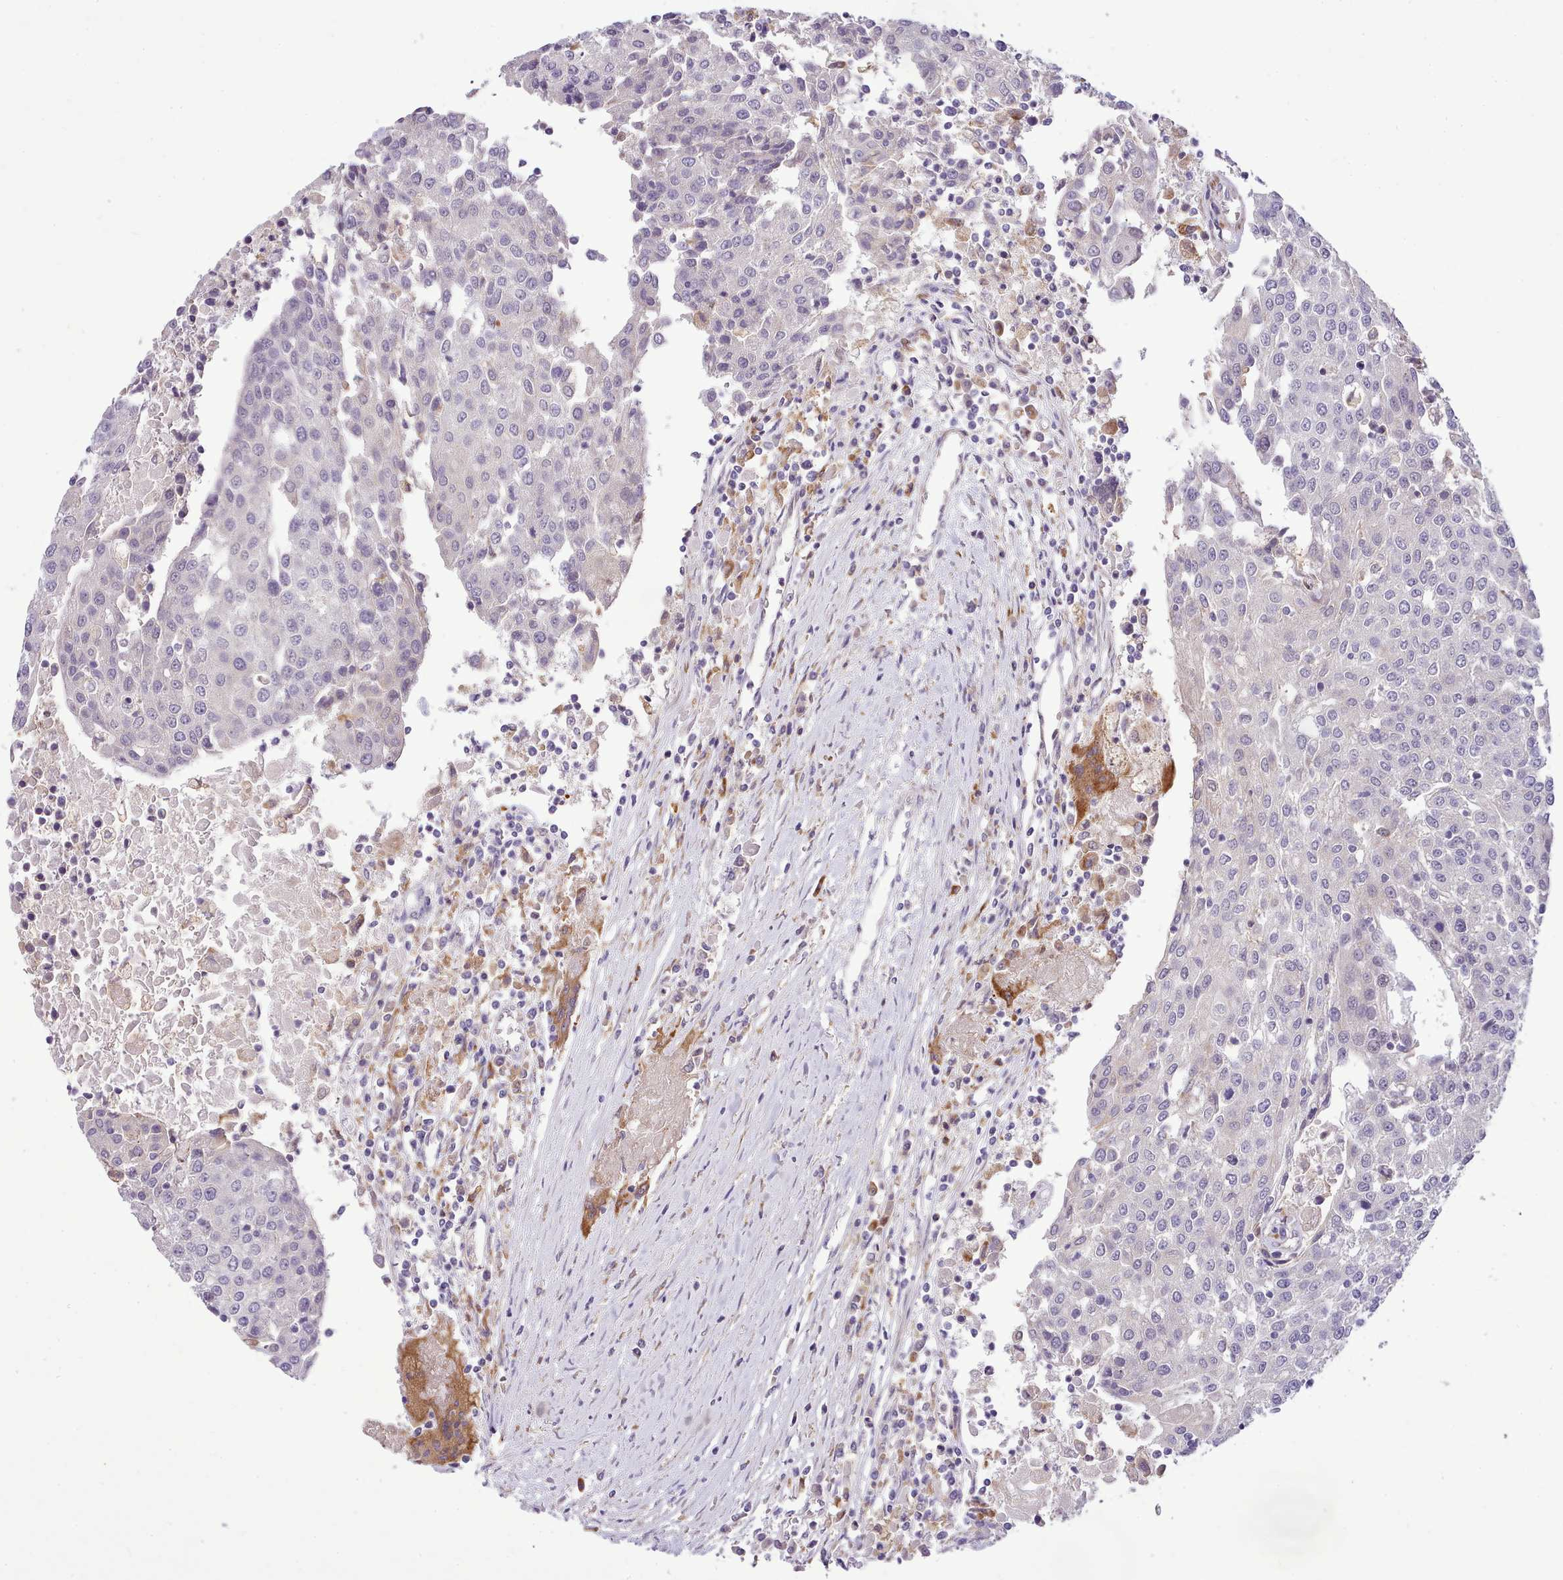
{"staining": {"intensity": "negative", "quantity": "none", "location": "none"}, "tissue": "urothelial cancer", "cell_type": "Tumor cells", "image_type": "cancer", "snomed": [{"axis": "morphology", "description": "Urothelial carcinoma, High grade"}, {"axis": "topography", "description": "Urinary bladder"}], "caption": "Immunohistochemistry micrograph of neoplastic tissue: urothelial carcinoma (high-grade) stained with DAB (3,3'-diaminobenzidine) exhibits no significant protein positivity in tumor cells.", "gene": "FAM83E", "patient": {"sex": "female", "age": 85}}